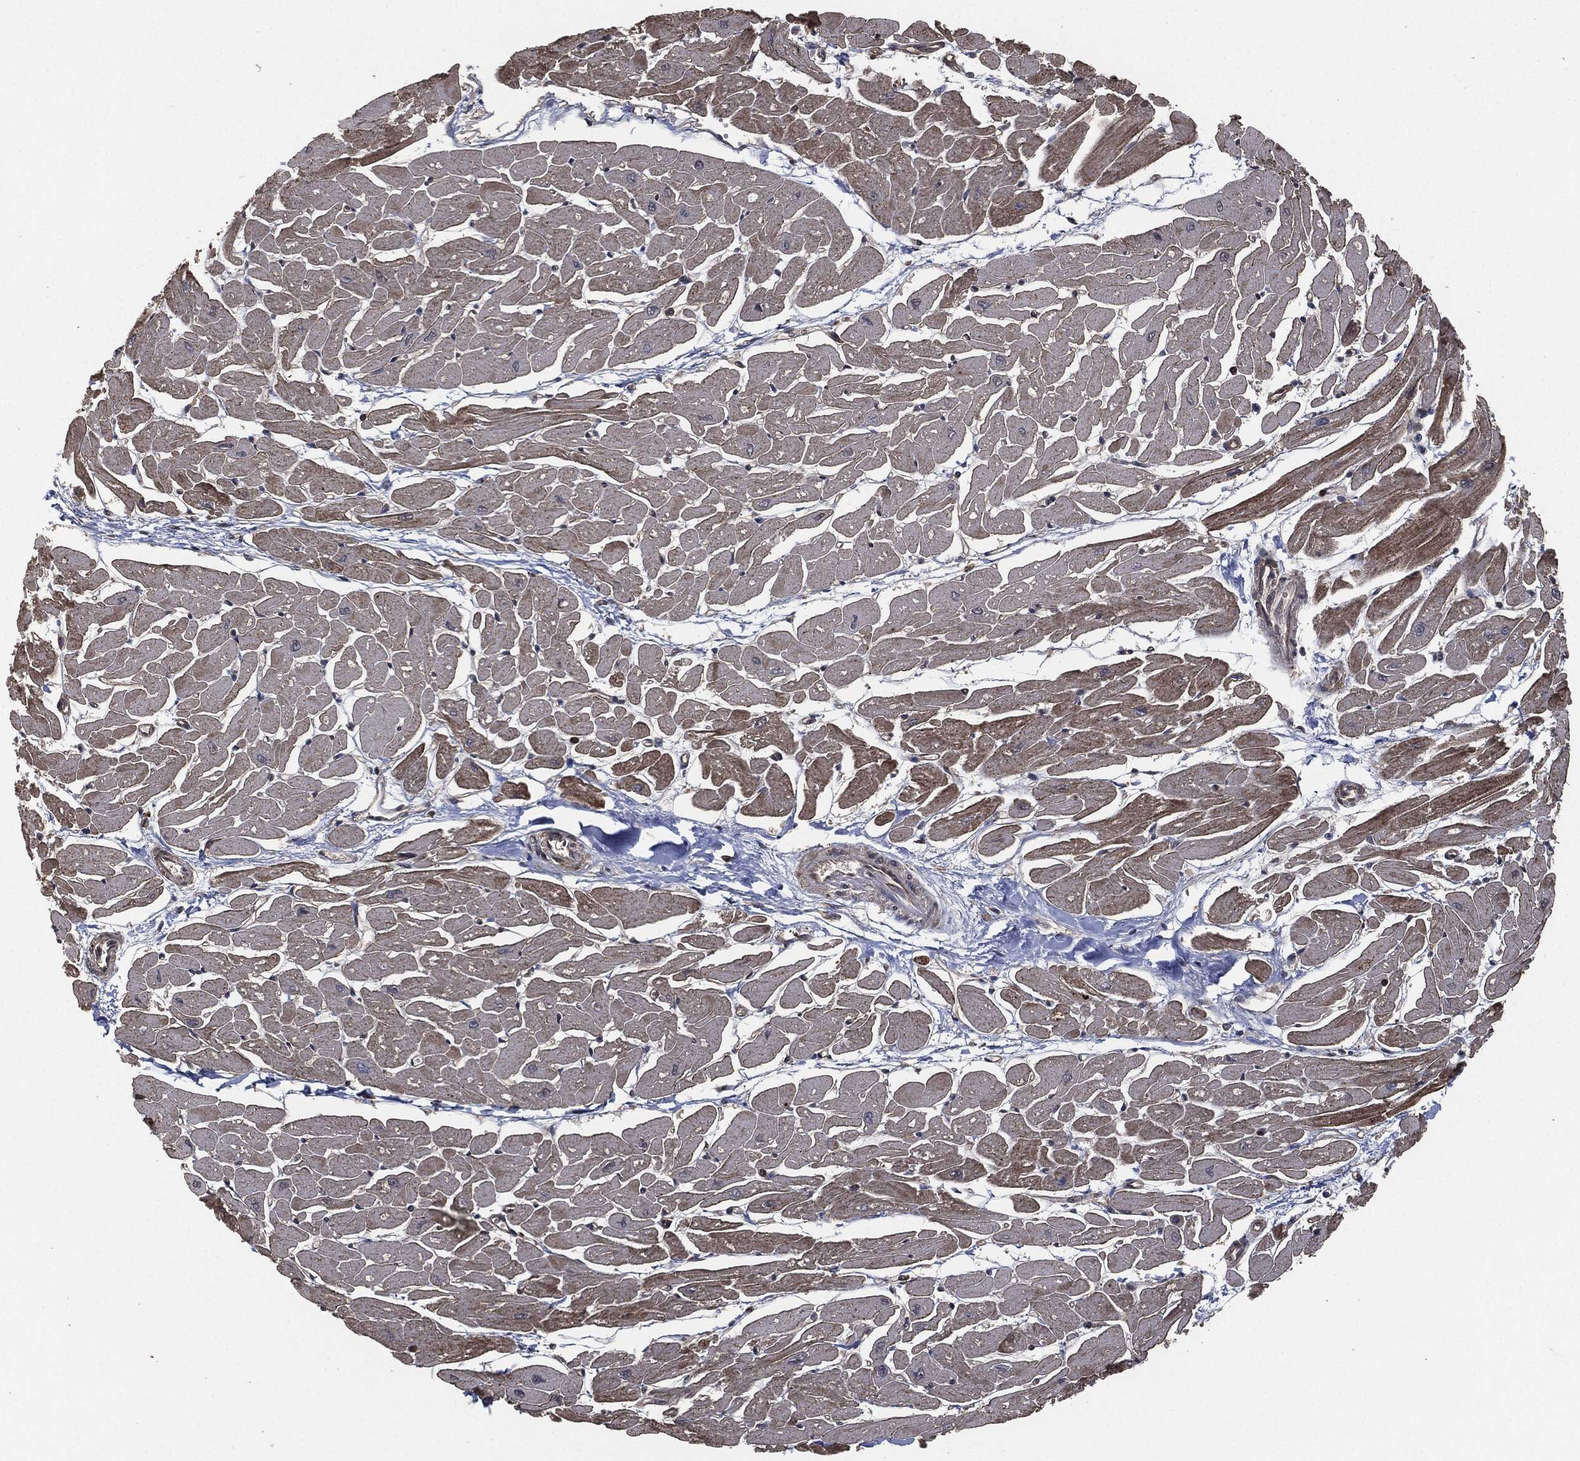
{"staining": {"intensity": "strong", "quantity": "25%-75%", "location": "cytoplasmic/membranous"}, "tissue": "heart muscle", "cell_type": "Cardiomyocytes", "image_type": "normal", "snomed": [{"axis": "morphology", "description": "Normal tissue, NOS"}, {"axis": "topography", "description": "Heart"}], "caption": "Protein staining of unremarkable heart muscle shows strong cytoplasmic/membranous positivity in about 25%-75% of cardiomyocytes. The staining is performed using DAB (3,3'-diaminobenzidine) brown chromogen to label protein expression. The nuclei are counter-stained blue using hematoxylin.", "gene": "ERBIN", "patient": {"sex": "male", "age": 57}}